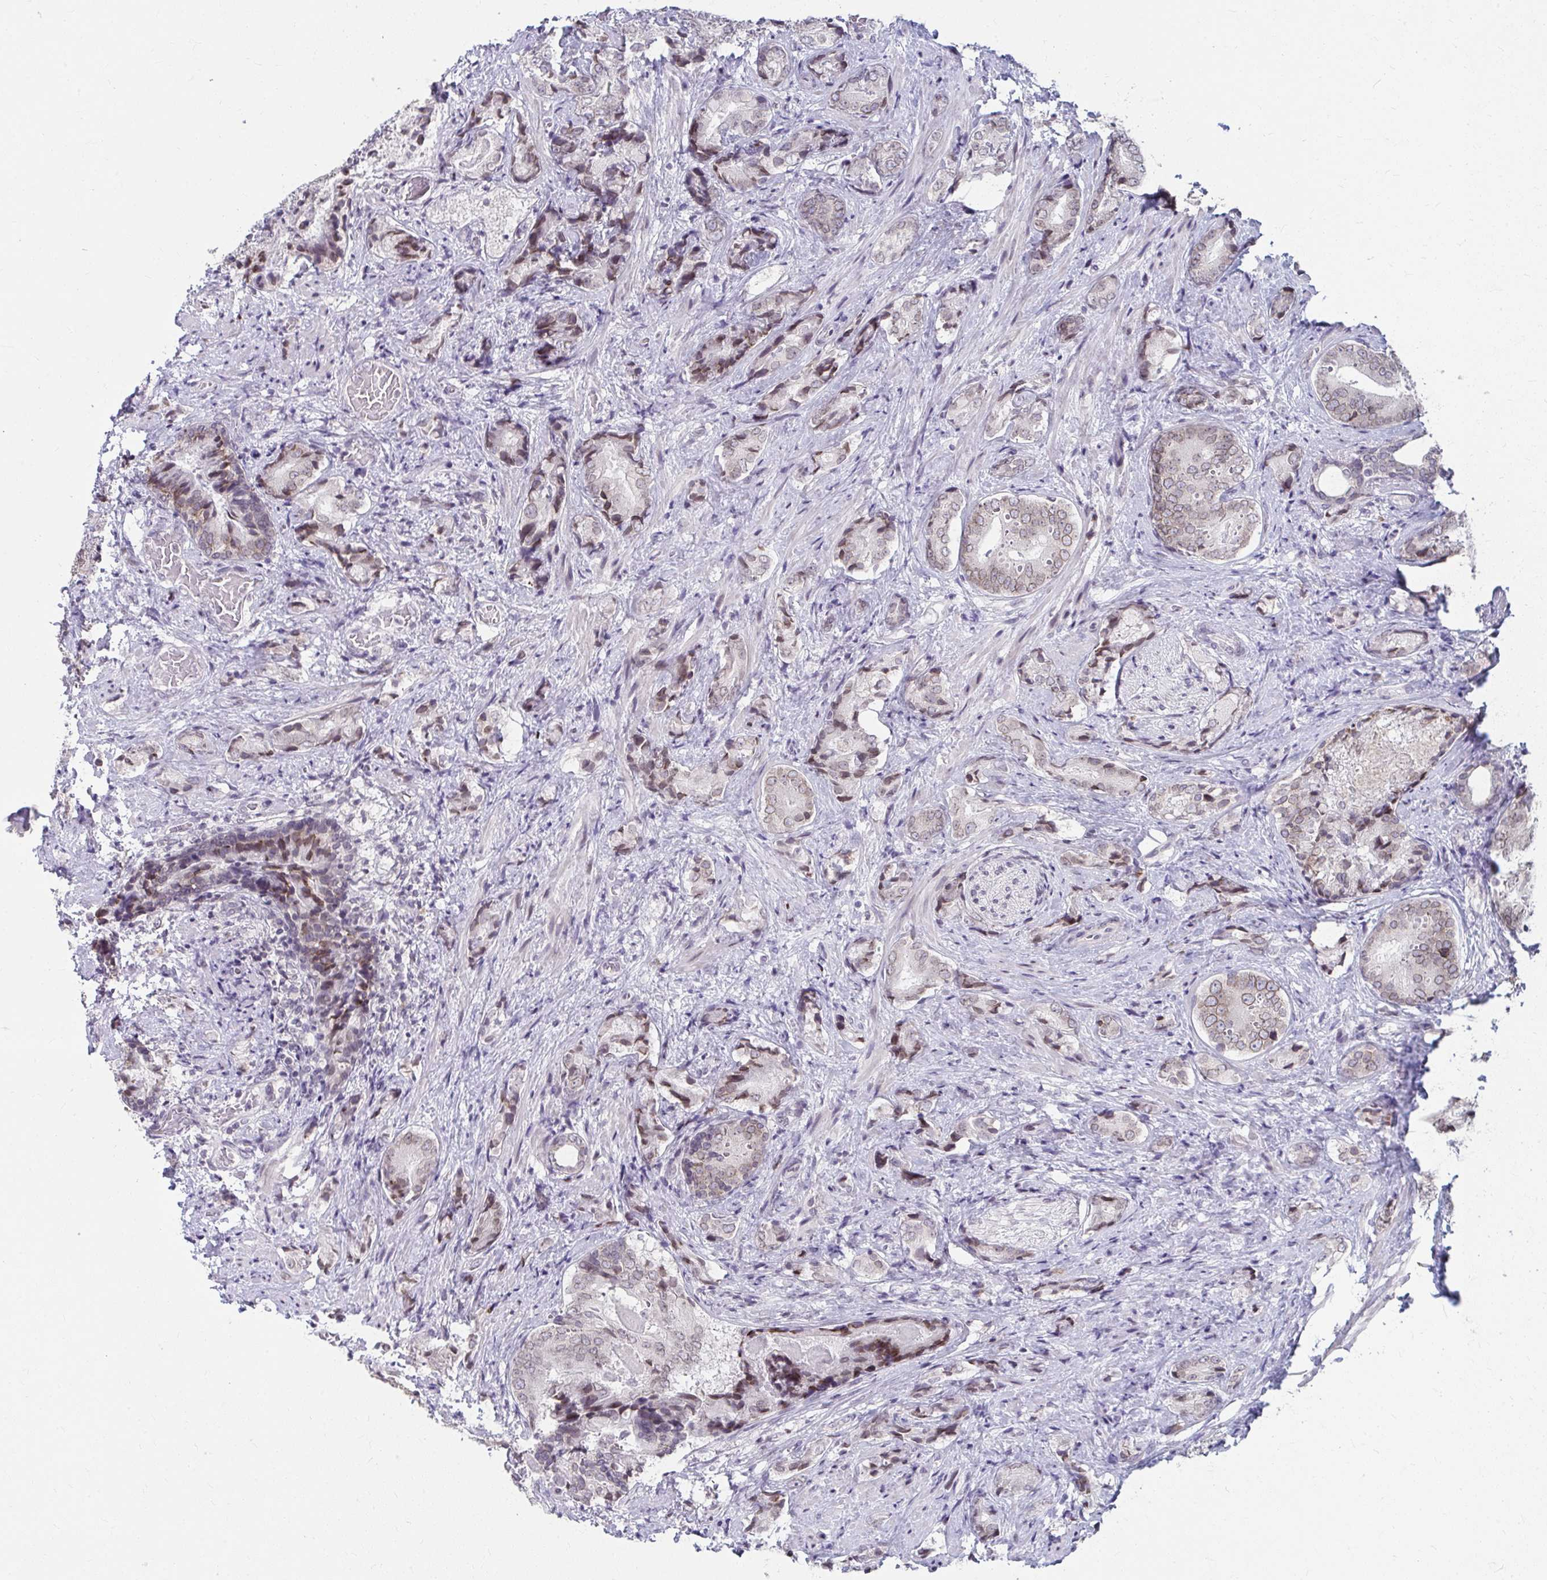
{"staining": {"intensity": "moderate", "quantity": "25%-75%", "location": "cytoplasmic/membranous,nuclear"}, "tissue": "prostate cancer", "cell_type": "Tumor cells", "image_type": "cancer", "snomed": [{"axis": "morphology", "description": "Adenocarcinoma, High grade"}, {"axis": "topography", "description": "Prostate"}], "caption": "Immunohistochemical staining of human prostate high-grade adenocarcinoma shows medium levels of moderate cytoplasmic/membranous and nuclear positivity in approximately 25%-75% of tumor cells. Using DAB (brown) and hematoxylin (blue) stains, captured at high magnification using brightfield microscopy.", "gene": "NUP133", "patient": {"sex": "male", "age": 62}}